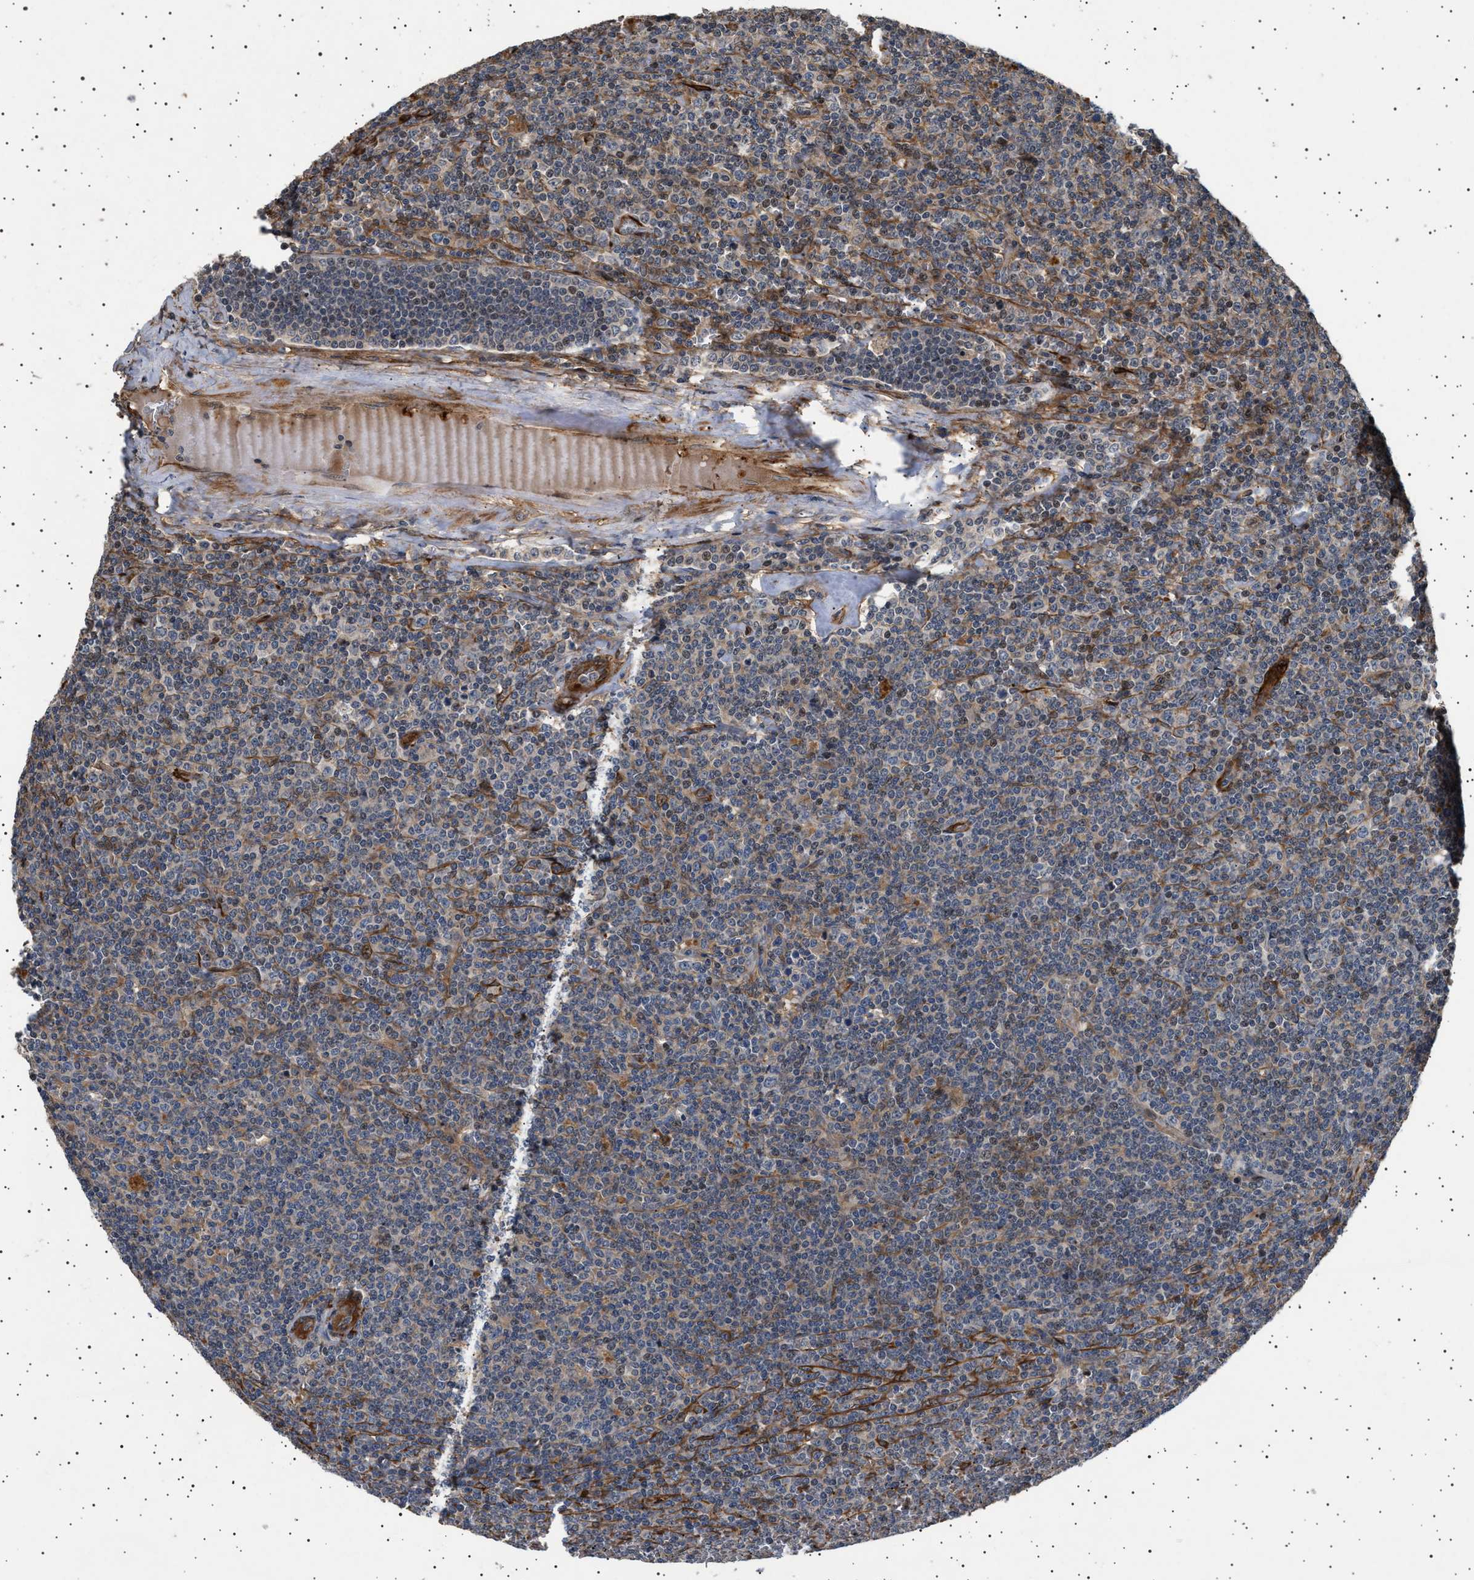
{"staining": {"intensity": "negative", "quantity": "none", "location": "none"}, "tissue": "lymphoma", "cell_type": "Tumor cells", "image_type": "cancer", "snomed": [{"axis": "morphology", "description": "Malignant lymphoma, non-Hodgkin's type, Low grade"}, {"axis": "topography", "description": "Spleen"}], "caption": "This is an immunohistochemistry (IHC) photomicrograph of human low-grade malignant lymphoma, non-Hodgkin's type. There is no expression in tumor cells.", "gene": "GUCY1B1", "patient": {"sex": "female", "age": 19}}